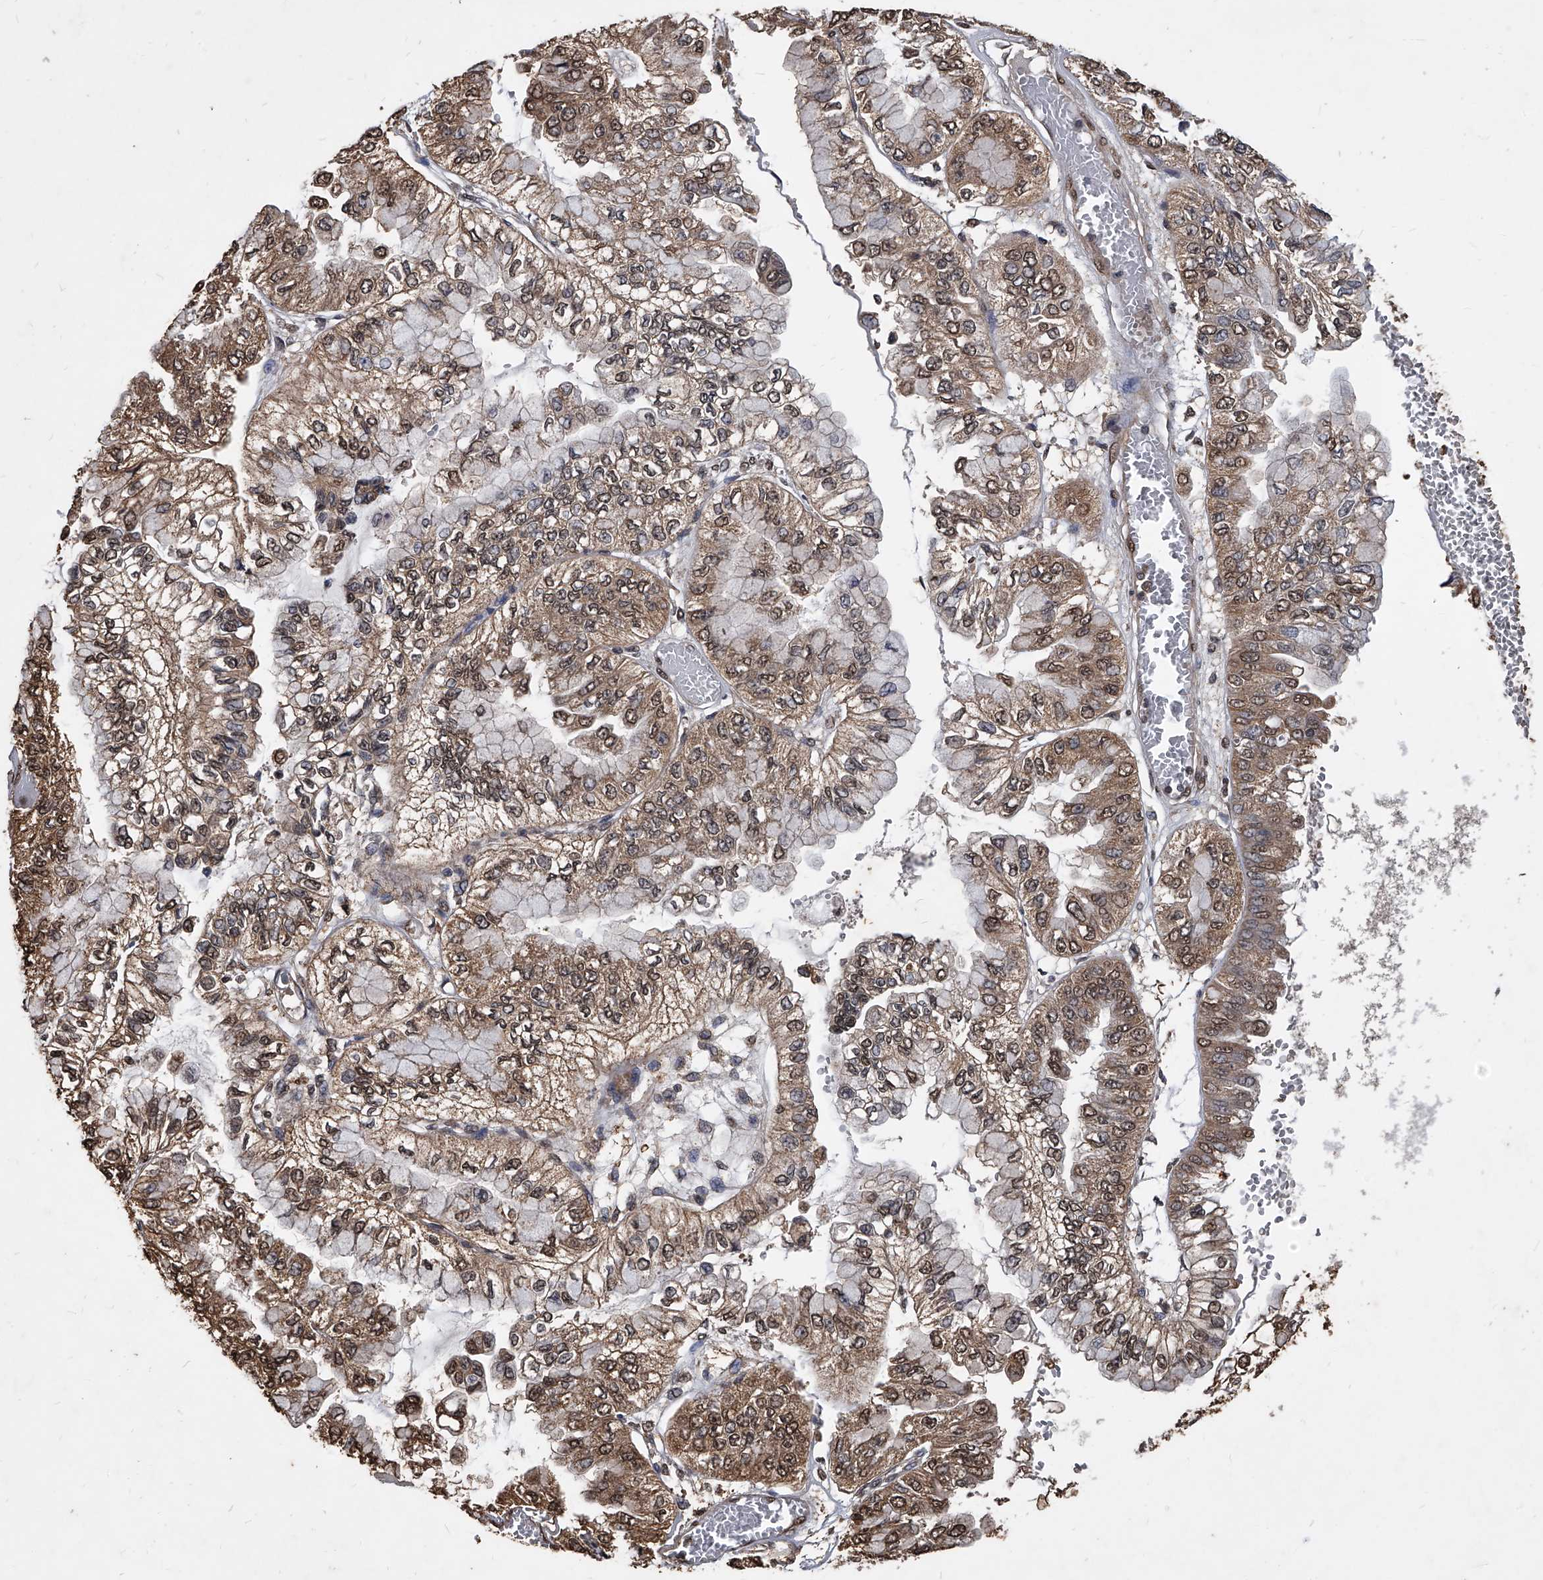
{"staining": {"intensity": "moderate", "quantity": ">75%", "location": "cytoplasmic/membranous,nuclear"}, "tissue": "liver cancer", "cell_type": "Tumor cells", "image_type": "cancer", "snomed": [{"axis": "morphology", "description": "Cholangiocarcinoma"}, {"axis": "topography", "description": "Liver"}], "caption": "Brown immunohistochemical staining in liver cholangiocarcinoma exhibits moderate cytoplasmic/membranous and nuclear staining in about >75% of tumor cells. (brown staining indicates protein expression, while blue staining denotes nuclei).", "gene": "FBXL4", "patient": {"sex": "female", "age": 79}}